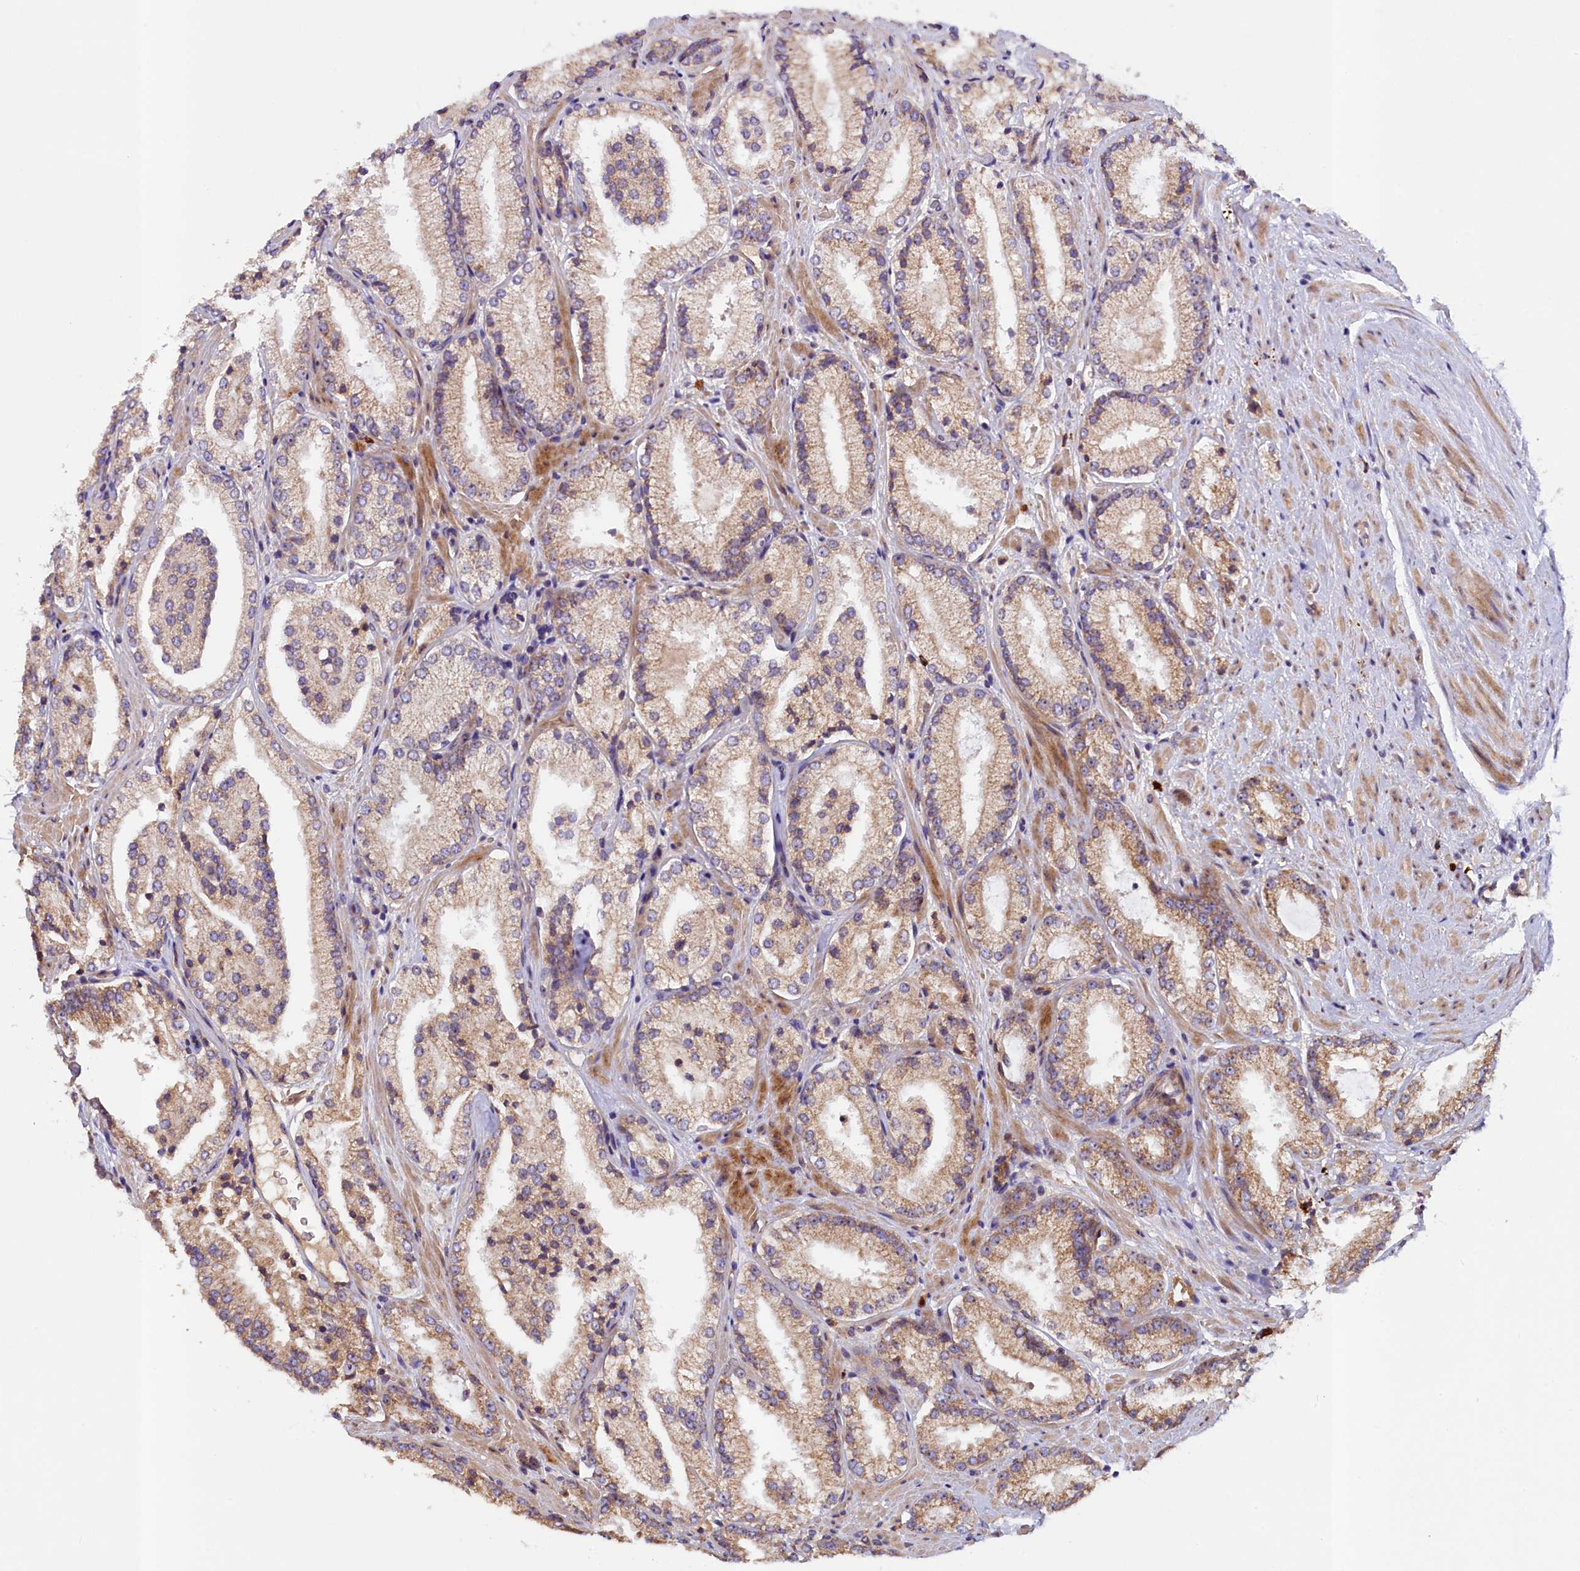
{"staining": {"intensity": "moderate", "quantity": ">75%", "location": "cytoplasmic/membranous"}, "tissue": "prostate cancer", "cell_type": "Tumor cells", "image_type": "cancer", "snomed": [{"axis": "morphology", "description": "Adenocarcinoma, High grade"}, {"axis": "topography", "description": "Prostate"}], "caption": "Protein expression analysis of human prostate cancer (high-grade adenocarcinoma) reveals moderate cytoplasmic/membranous expression in approximately >75% of tumor cells. The protein is stained brown, and the nuclei are stained in blue (DAB IHC with brightfield microscopy, high magnification).", "gene": "FRY", "patient": {"sex": "male", "age": 73}}